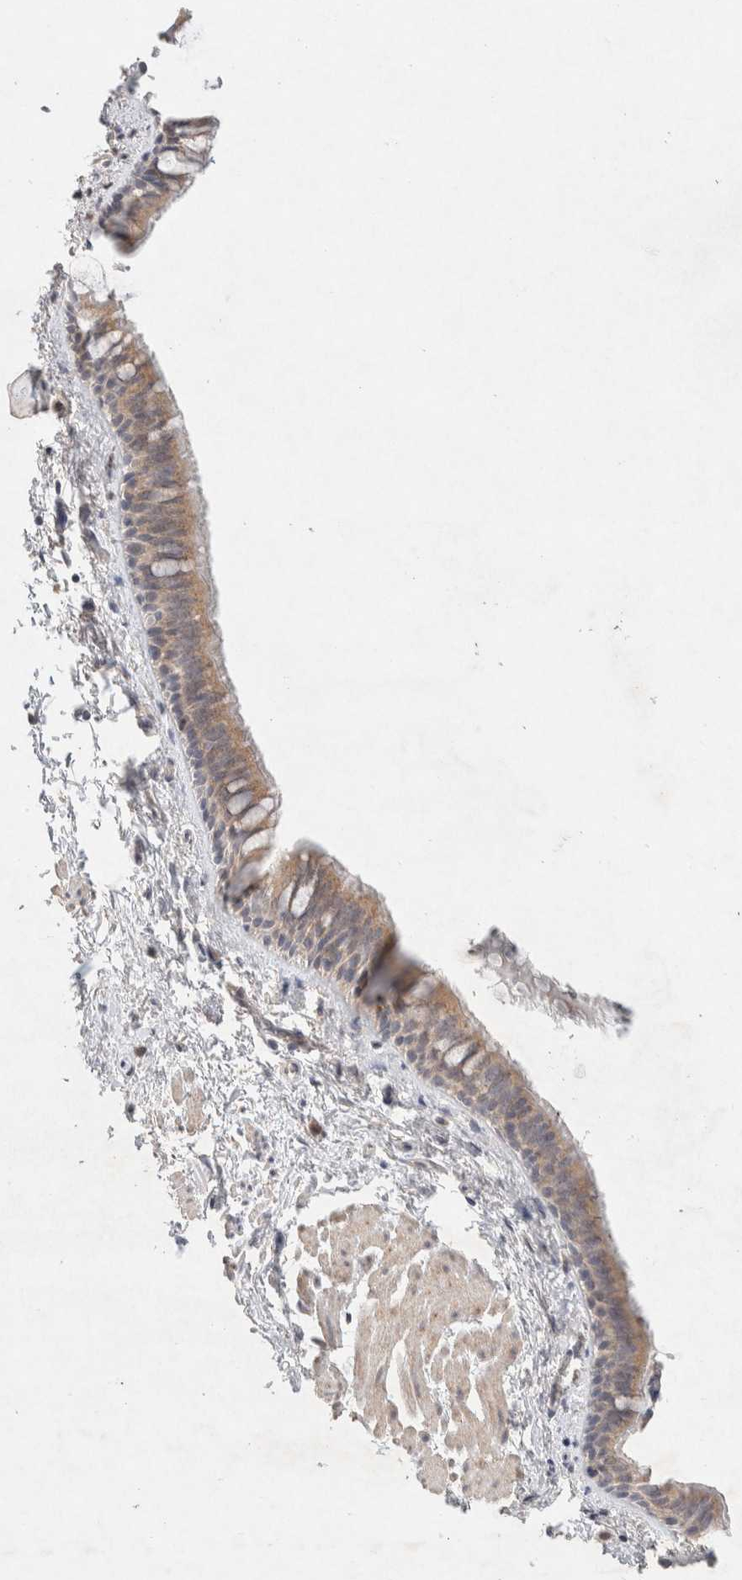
{"staining": {"intensity": "moderate", "quantity": ">75%", "location": "cytoplasmic/membranous"}, "tissue": "bronchus", "cell_type": "Respiratory epithelial cells", "image_type": "normal", "snomed": [{"axis": "morphology", "description": "Normal tissue, NOS"}, {"axis": "topography", "description": "Cartilage tissue"}, {"axis": "topography", "description": "Bronchus"}, {"axis": "topography", "description": "Lung"}], "caption": "IHC photomicrograph of unremarkable human bronchus stained for a protein (brown), which displays medium levels of moderate cytoplasmic/membranous staining in approximately >75% of respiratory epithelial cells.", "gene": "GNAI1", "patient": {"sex": "male", "age": 64}}